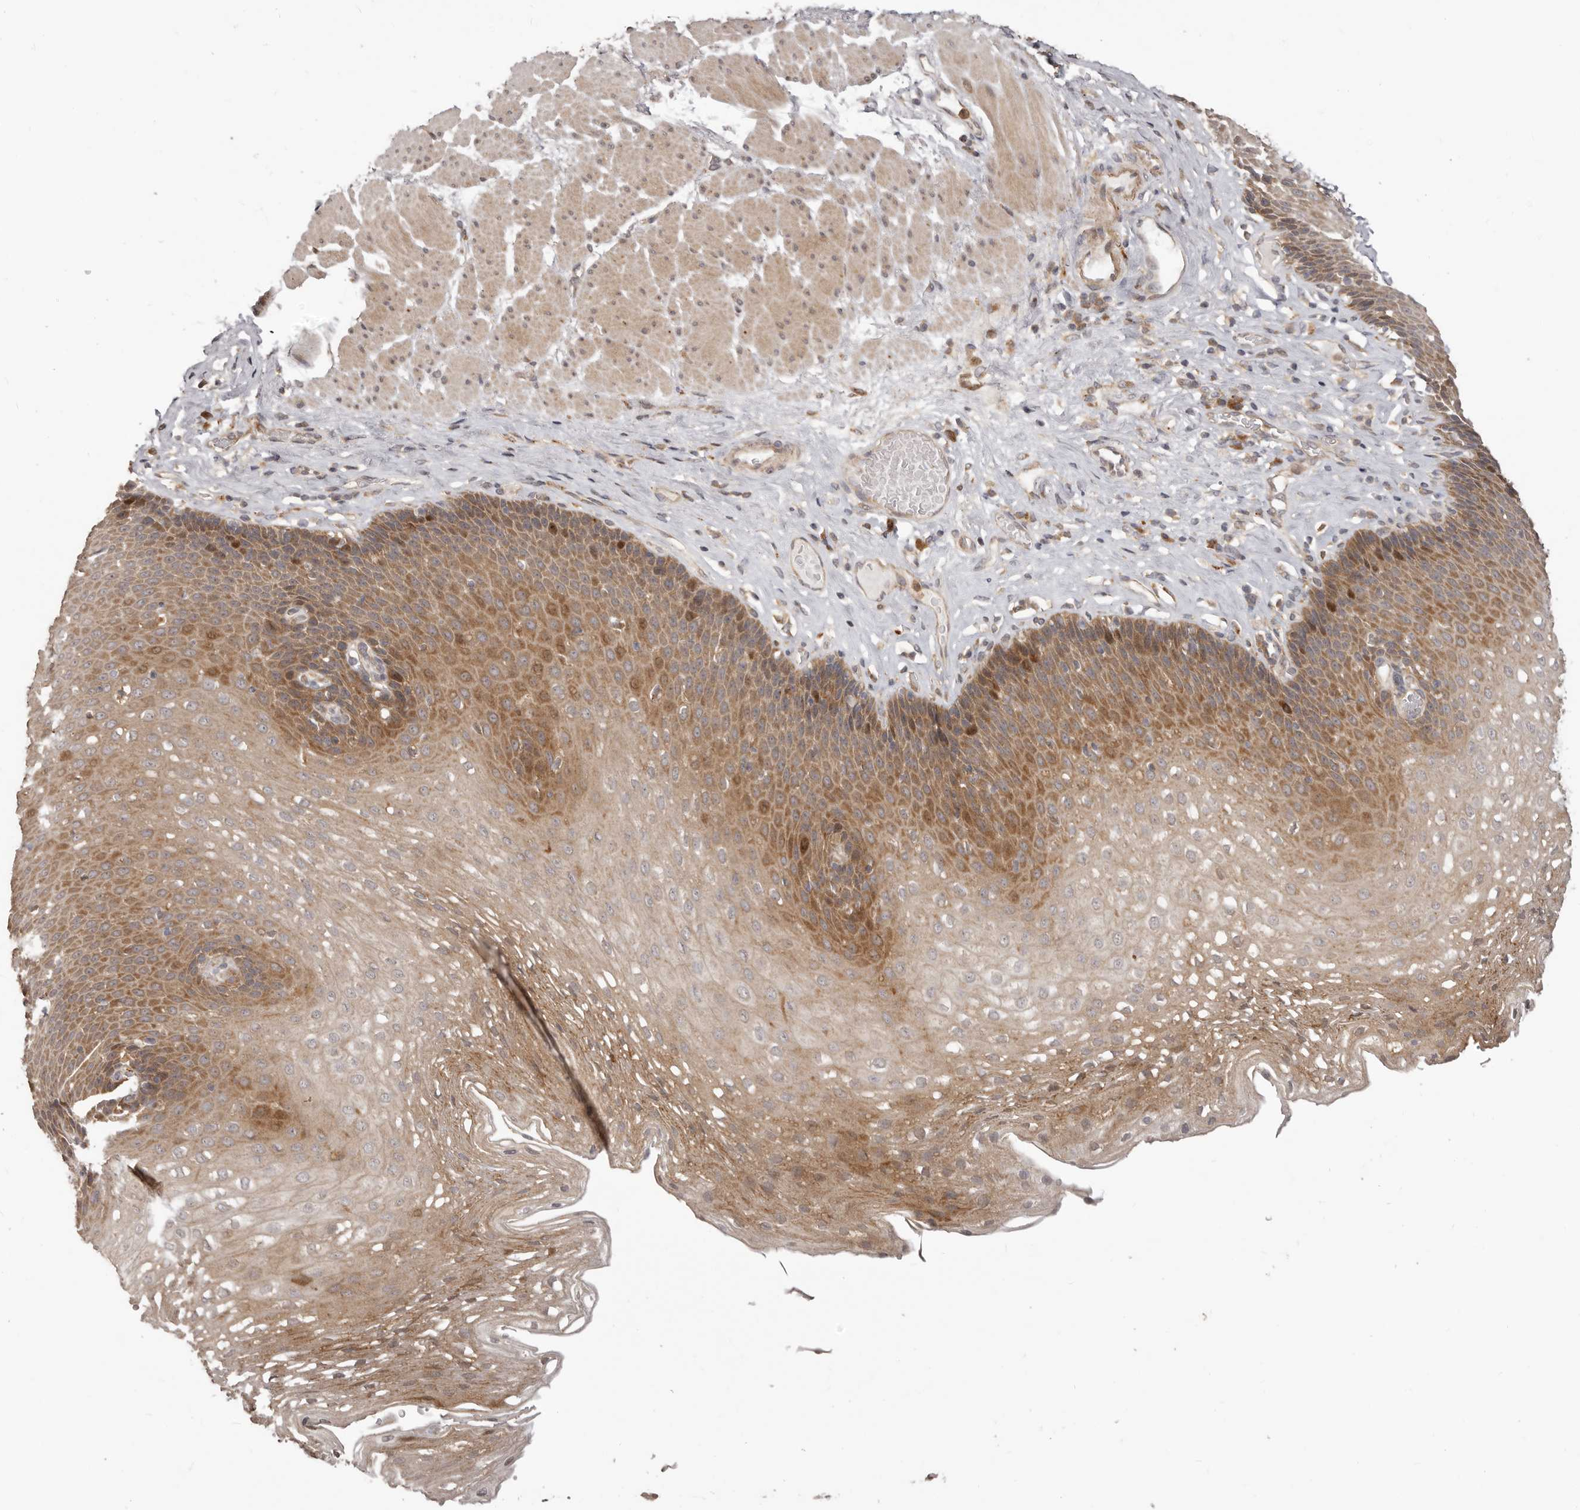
{"staining": {"intensity": "moderate", "quantity": "25%-75%", "location": "cytoplasmic/membranous,nuclear"}, "tissue": "esophagus", "cell_type": "Squamous epithelial cells", "image_type": "normal", "snomed": [{"axis": "morphology", "description": "Normal tissue, NOS"}, {"axis": "topography", "description": "Esophagus"}], "caption": "Normal esophagus displays moderate cytoplasmic/membranous,nuclear expression in approximately 25%-75% of squamous epithelial cells.", "gene": "RNF187", "patient": {"sex": "female", "age": 66}}